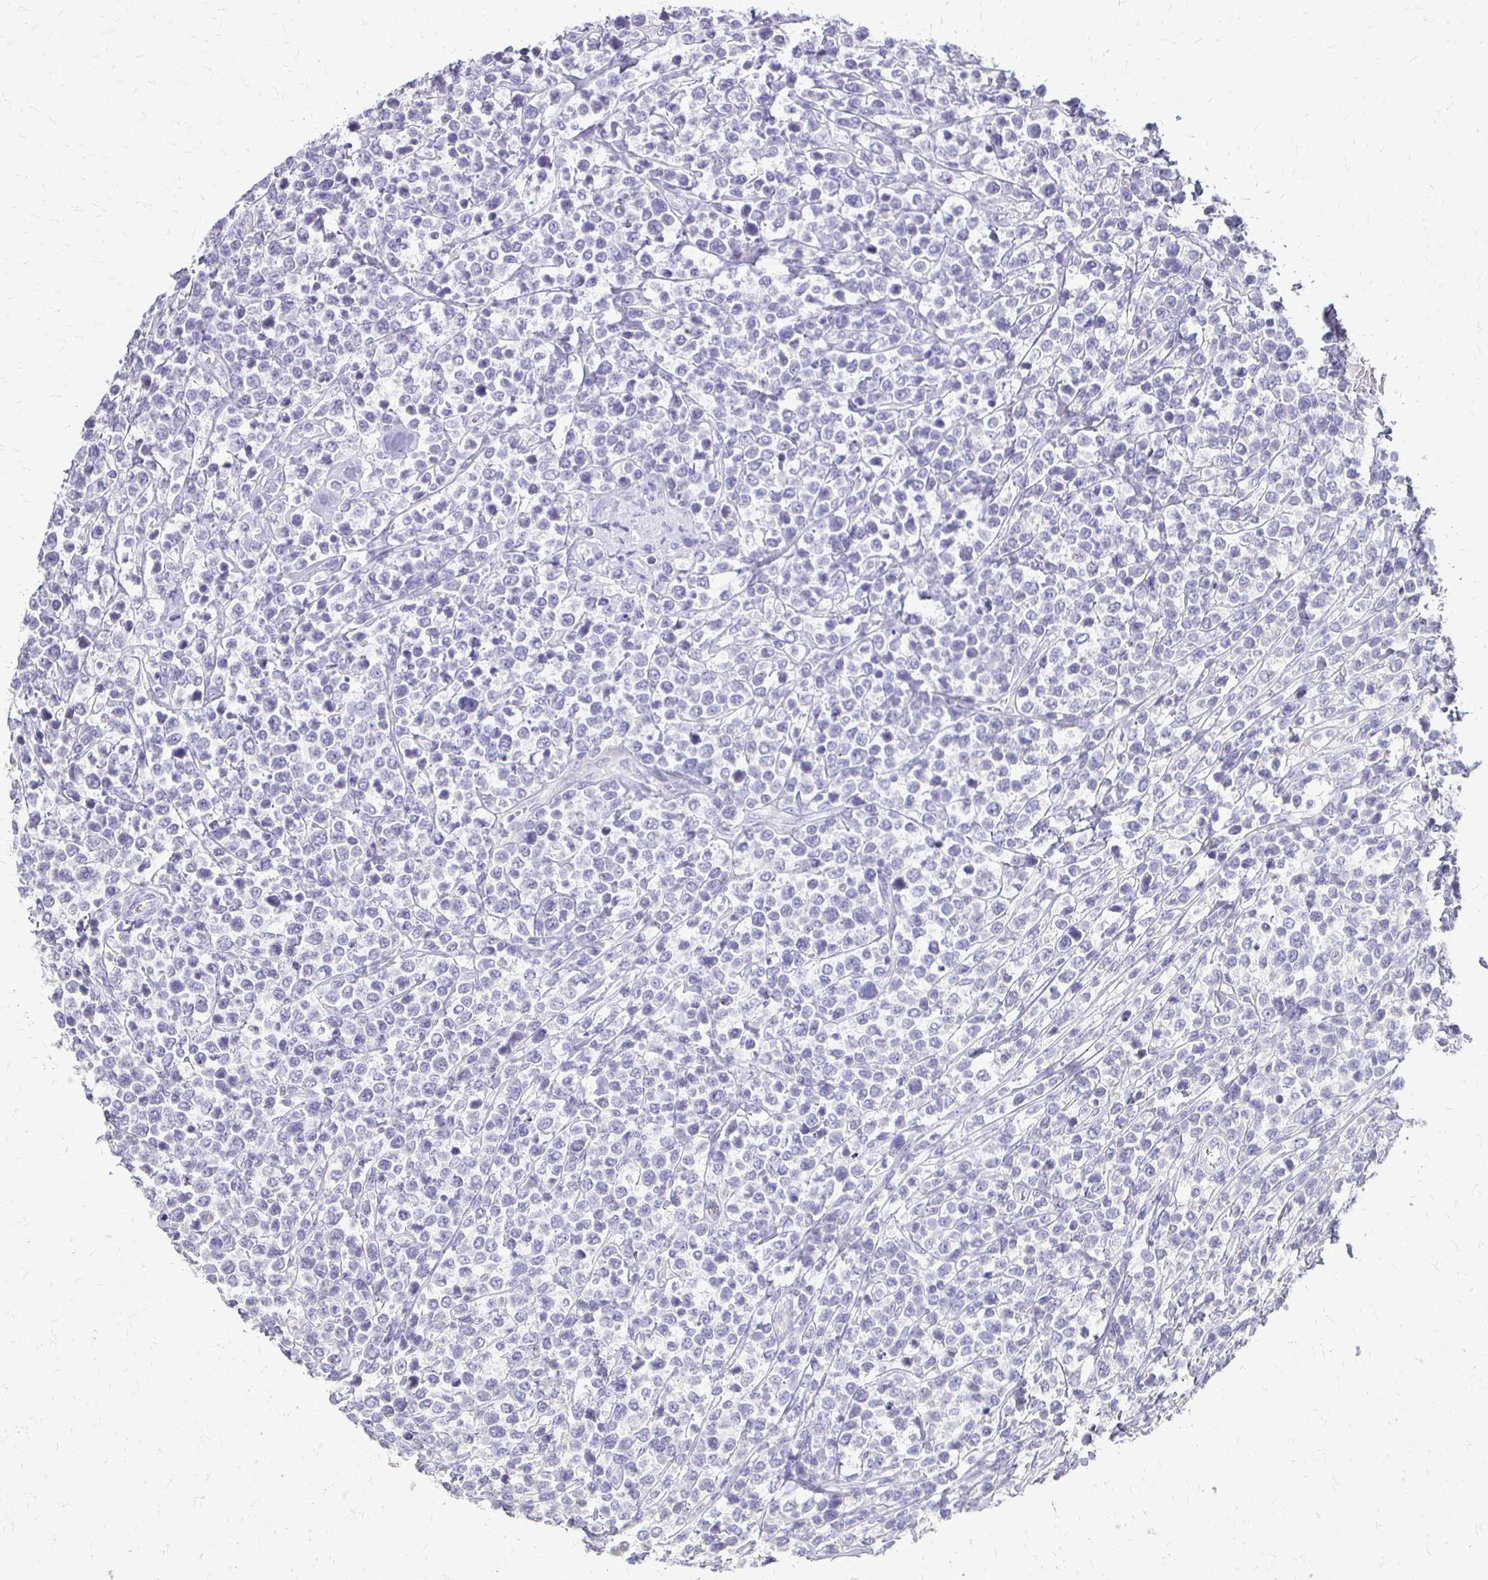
{"staining": {"intensity": "negative", "quantity": "none", "location": "none"}, "tissue": "lymphoma", "cell_type": "Tumor cells", "image_type": "cancer", "snomed": [{"axis": "morphology", "description": "Malignant lymphoma, non-Hodgkin's type, High grade"}, {"axis": "topography", "description": "Soft tissue"}], "caption": "Immunohistochemistry of human lymphoma shows no staining in tumor cells.", "gene": "ALPG", "patient": {"sex": "female", "age": 56}}